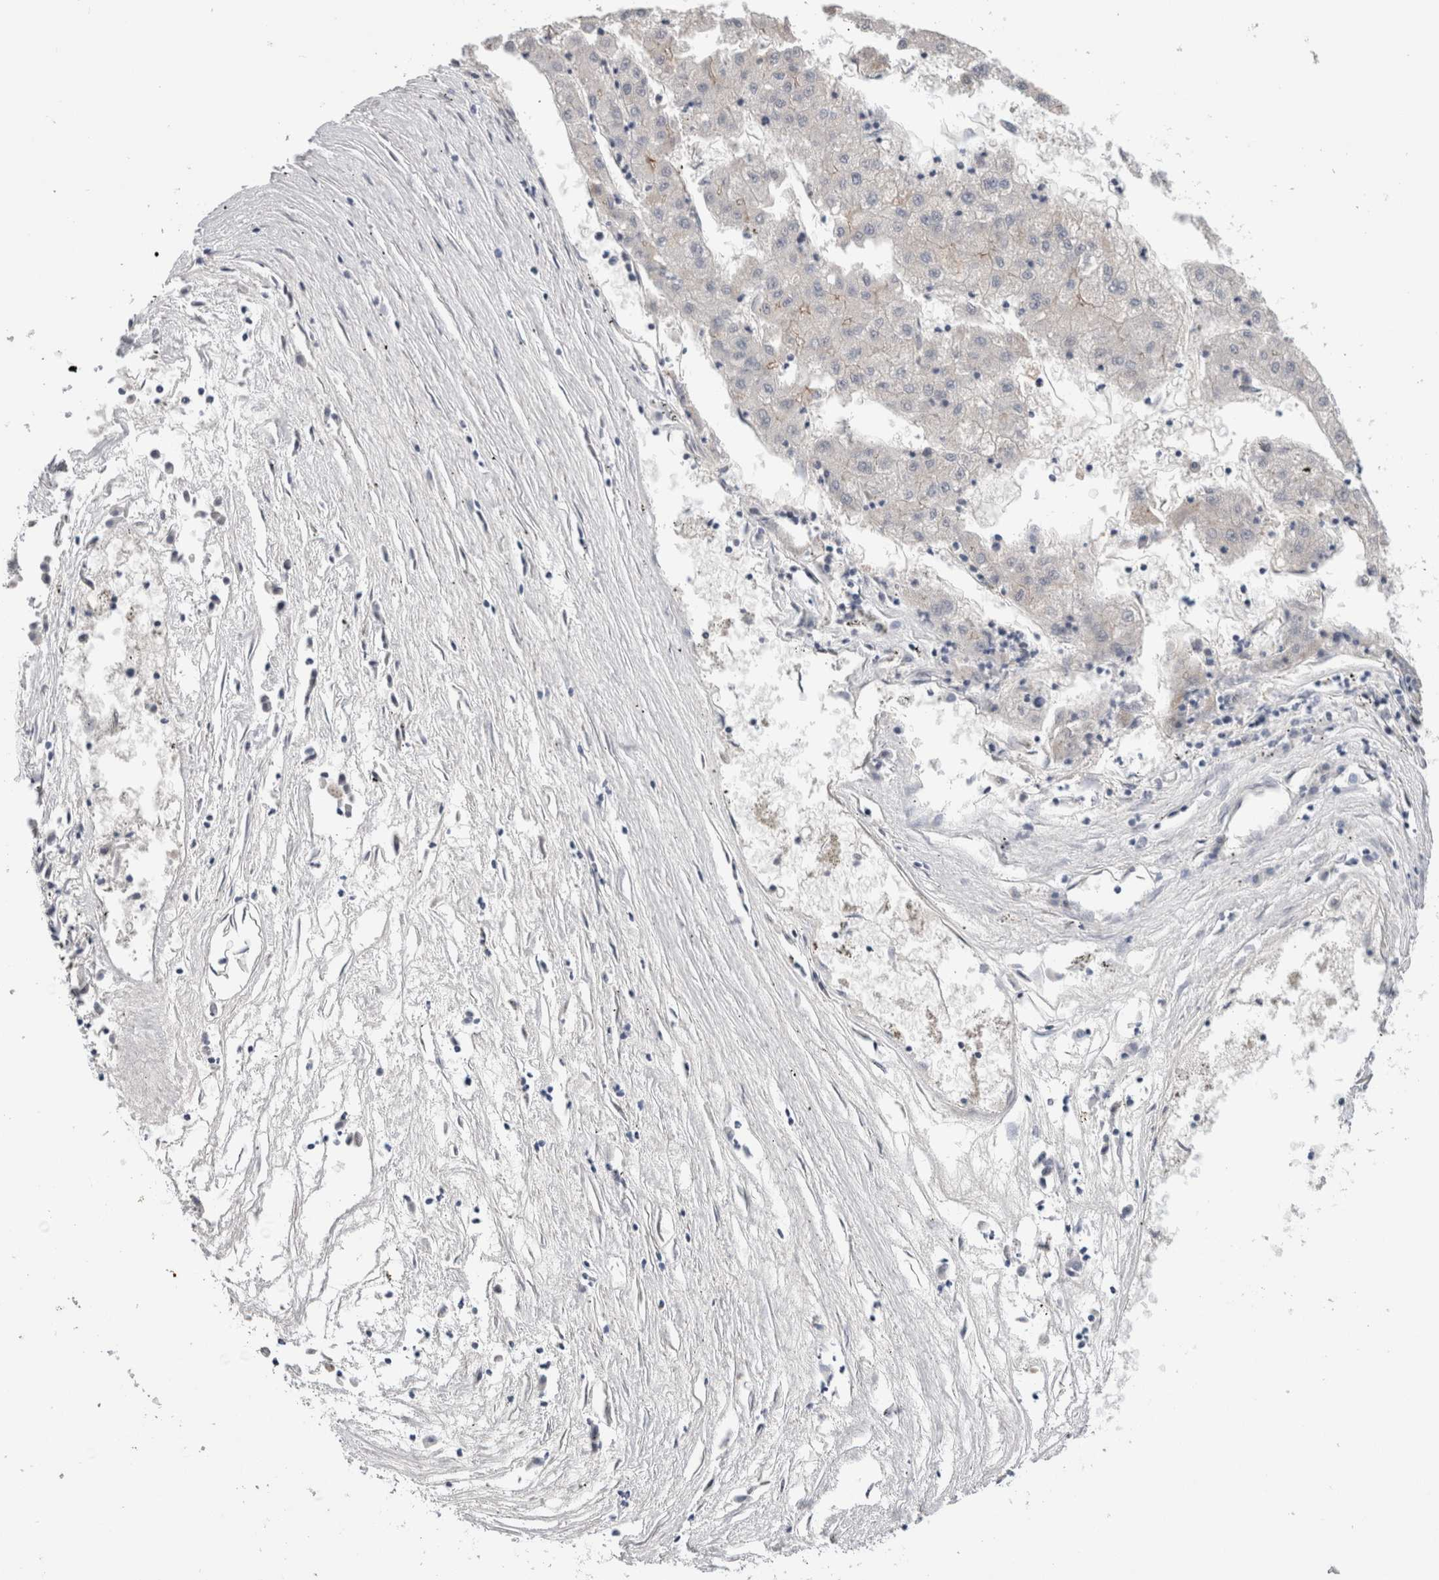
{"staining": {"intensity": "moderate", "quantity": "<25%", "location": "cytoplasmic/membranous"}, "tissue": "liver cancer", "cell_type": "Tumor cells", "image_type": "cancer", "snomed": [{"axis": "morphology", "description": "Carcinoma, Hepatocellular, NOS"}, {"axis": "topography", "description": "Liver"}], "caption": "Immunohistochemical staining of liver cancer shows low levels of moderate cytoplasmic/membranous protein positivity in approximately <25% of tumor cells.", "gene": "TAFA5", "patient": {"sex": "male", "age": 72}}